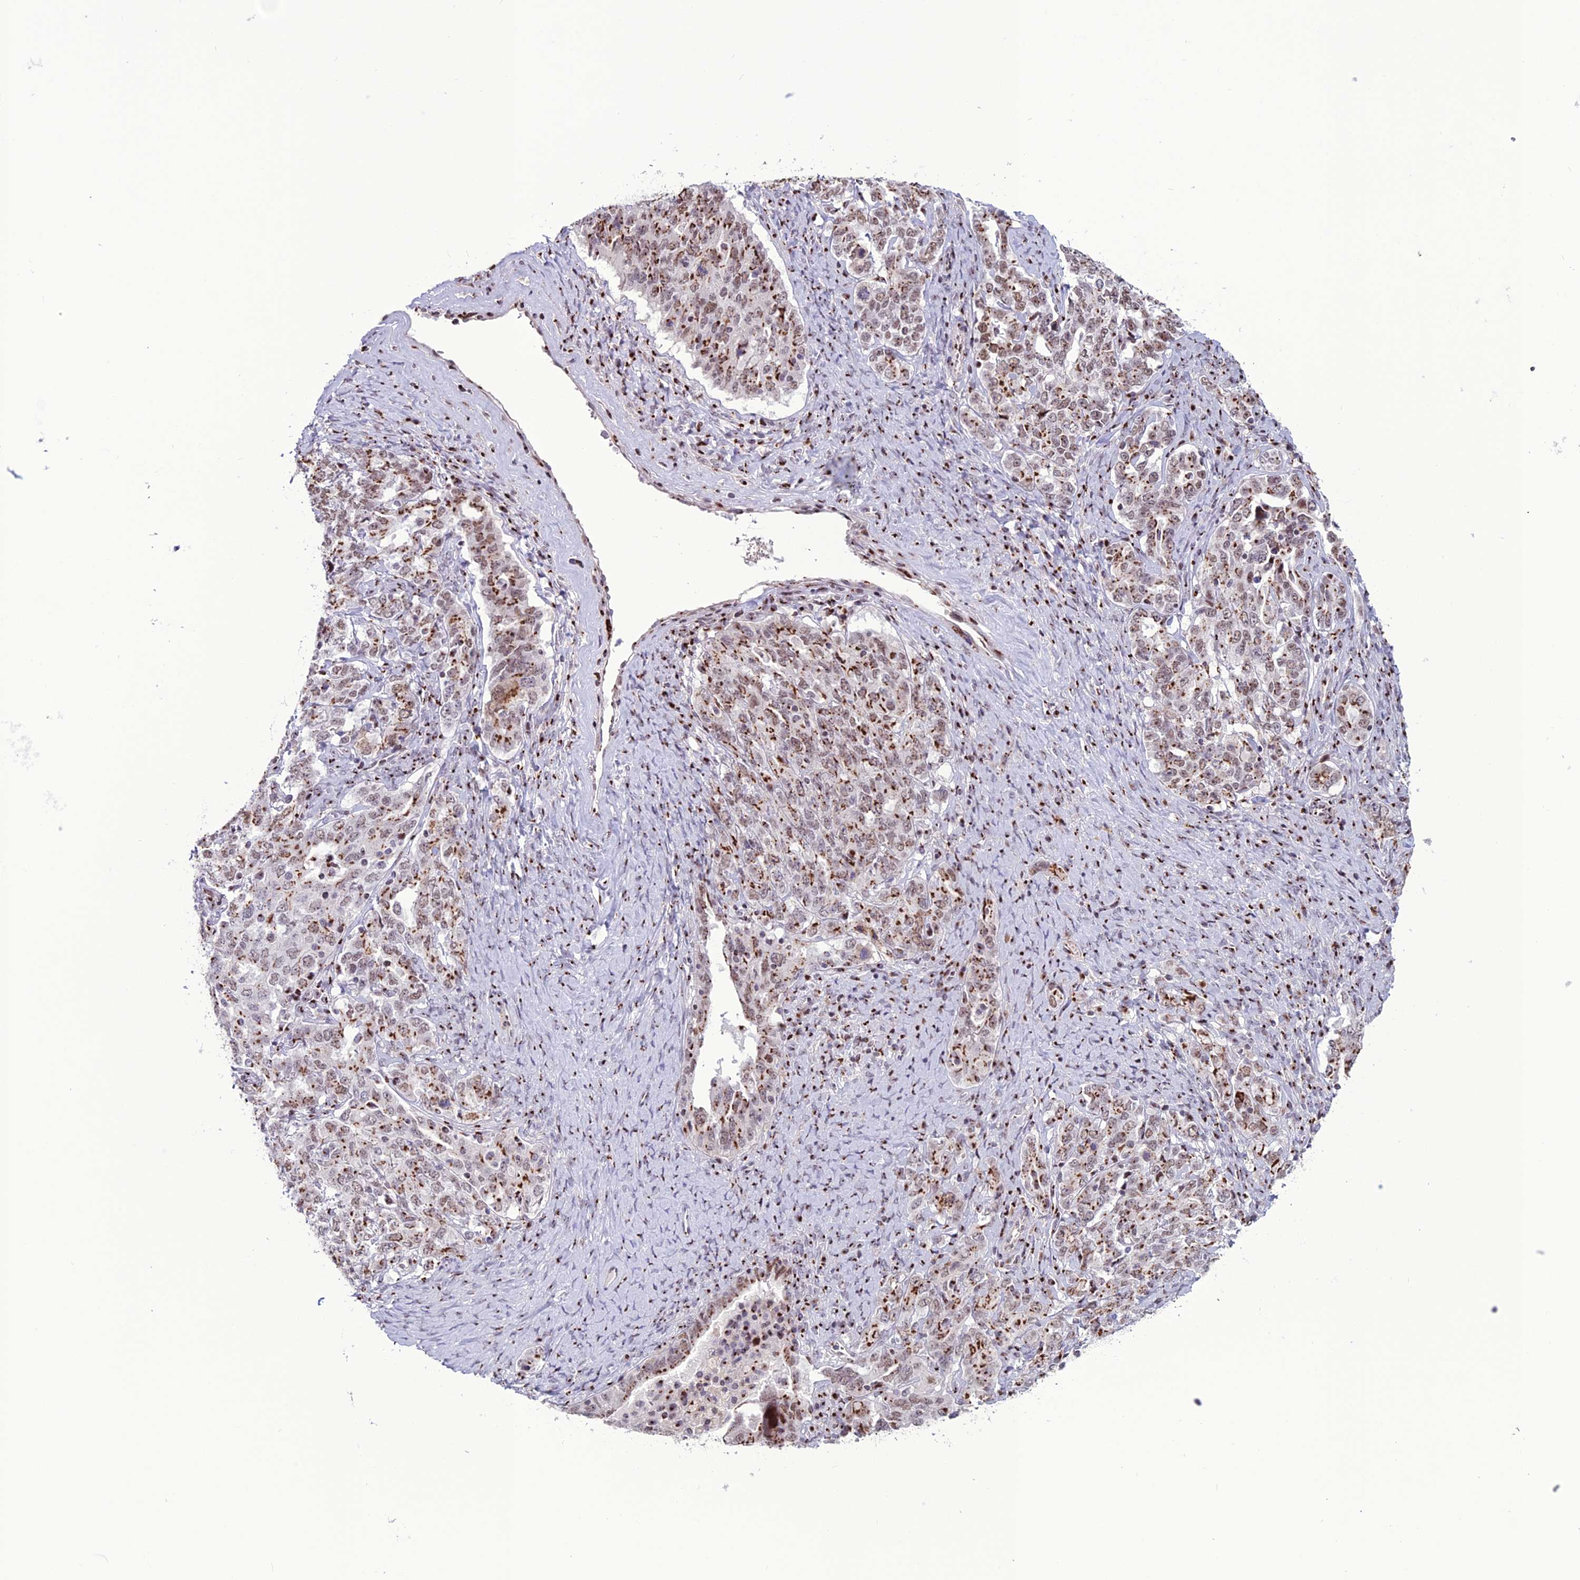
{"staining": {"intensity": "strong", "quantity": "25%-75%", "location": "cytoplasmic/membranous,nuclear"}, "tissue": "ovarian cancer", "cell_type": "Tumor cells", "image_type": "cancer", "snomed": [{"axis": "morphology", "description": "Carcinoma, endometroid"}, {"axis": "topography", "description": "Ovary"}], "caption": "Immunohistochemistry (DAB (3,3'-diaminobenzidine)) staining of ovarian cancer demonstrates strong cytoplasmic/membranous and nuclear protein staining in about 25%-75% of tumor cells.", "gene": "PLEKHA4", "patient": {"sex": "female", "age": 62}}